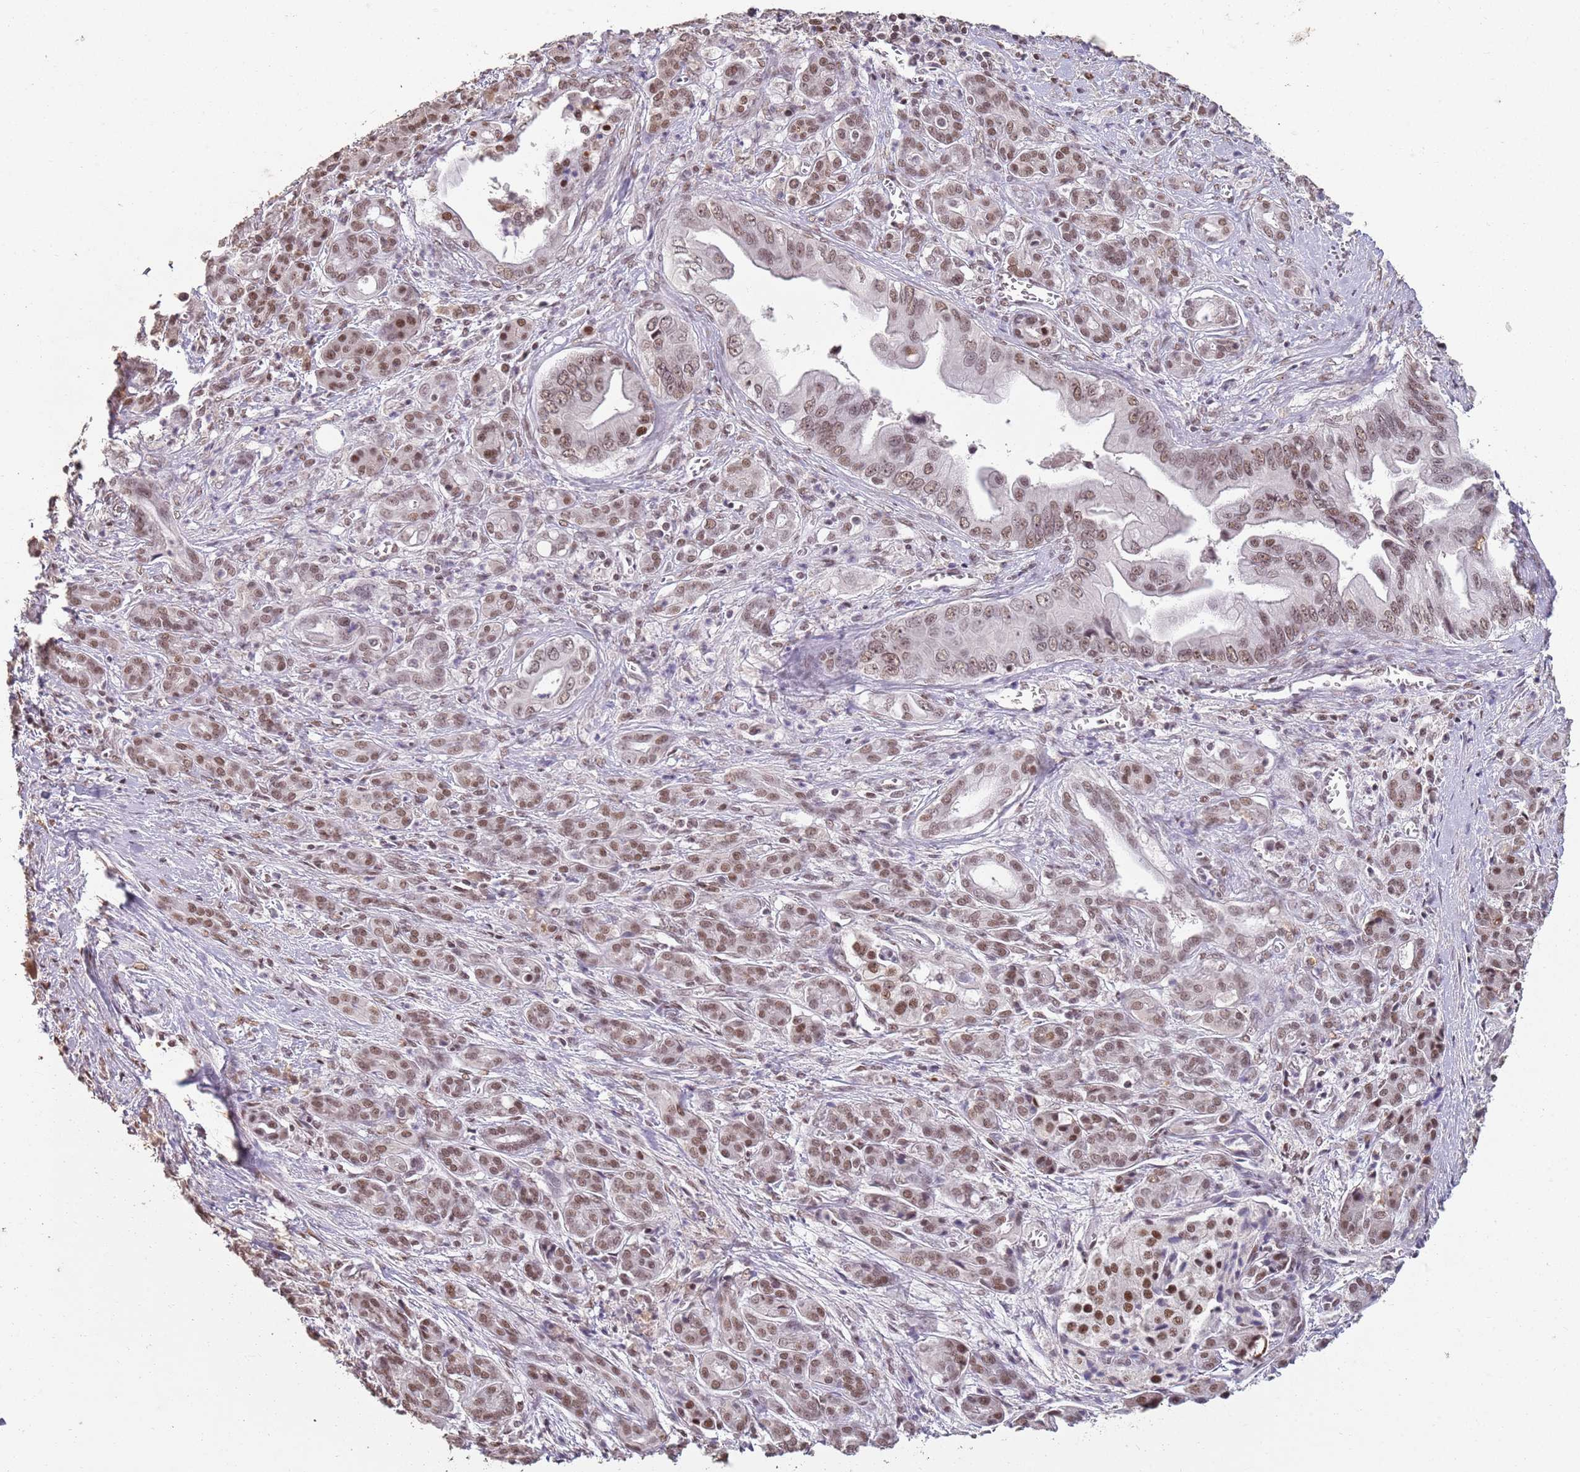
{"staining": {"intensity": "moderate", "quantity": ">75%", "location": "nuclear"}, "tissue": "pancreatic cancer", "cell_type": "Tumor cells", "image_type": "cancer", "snomed": [{"axis": "morphology", "description": "Adenocarcinoma, NOS"}, {"axis": "topography", "description": "Pancreas"}], "caption": "Brown immunohistochemical staining in human pancreatic adenocarcinoma exhibits moderate nuclear positivity in approximately >75% of tumor cells.", "gene": "ARL14EP", "patient": {"sex": "male", "age": 59}}